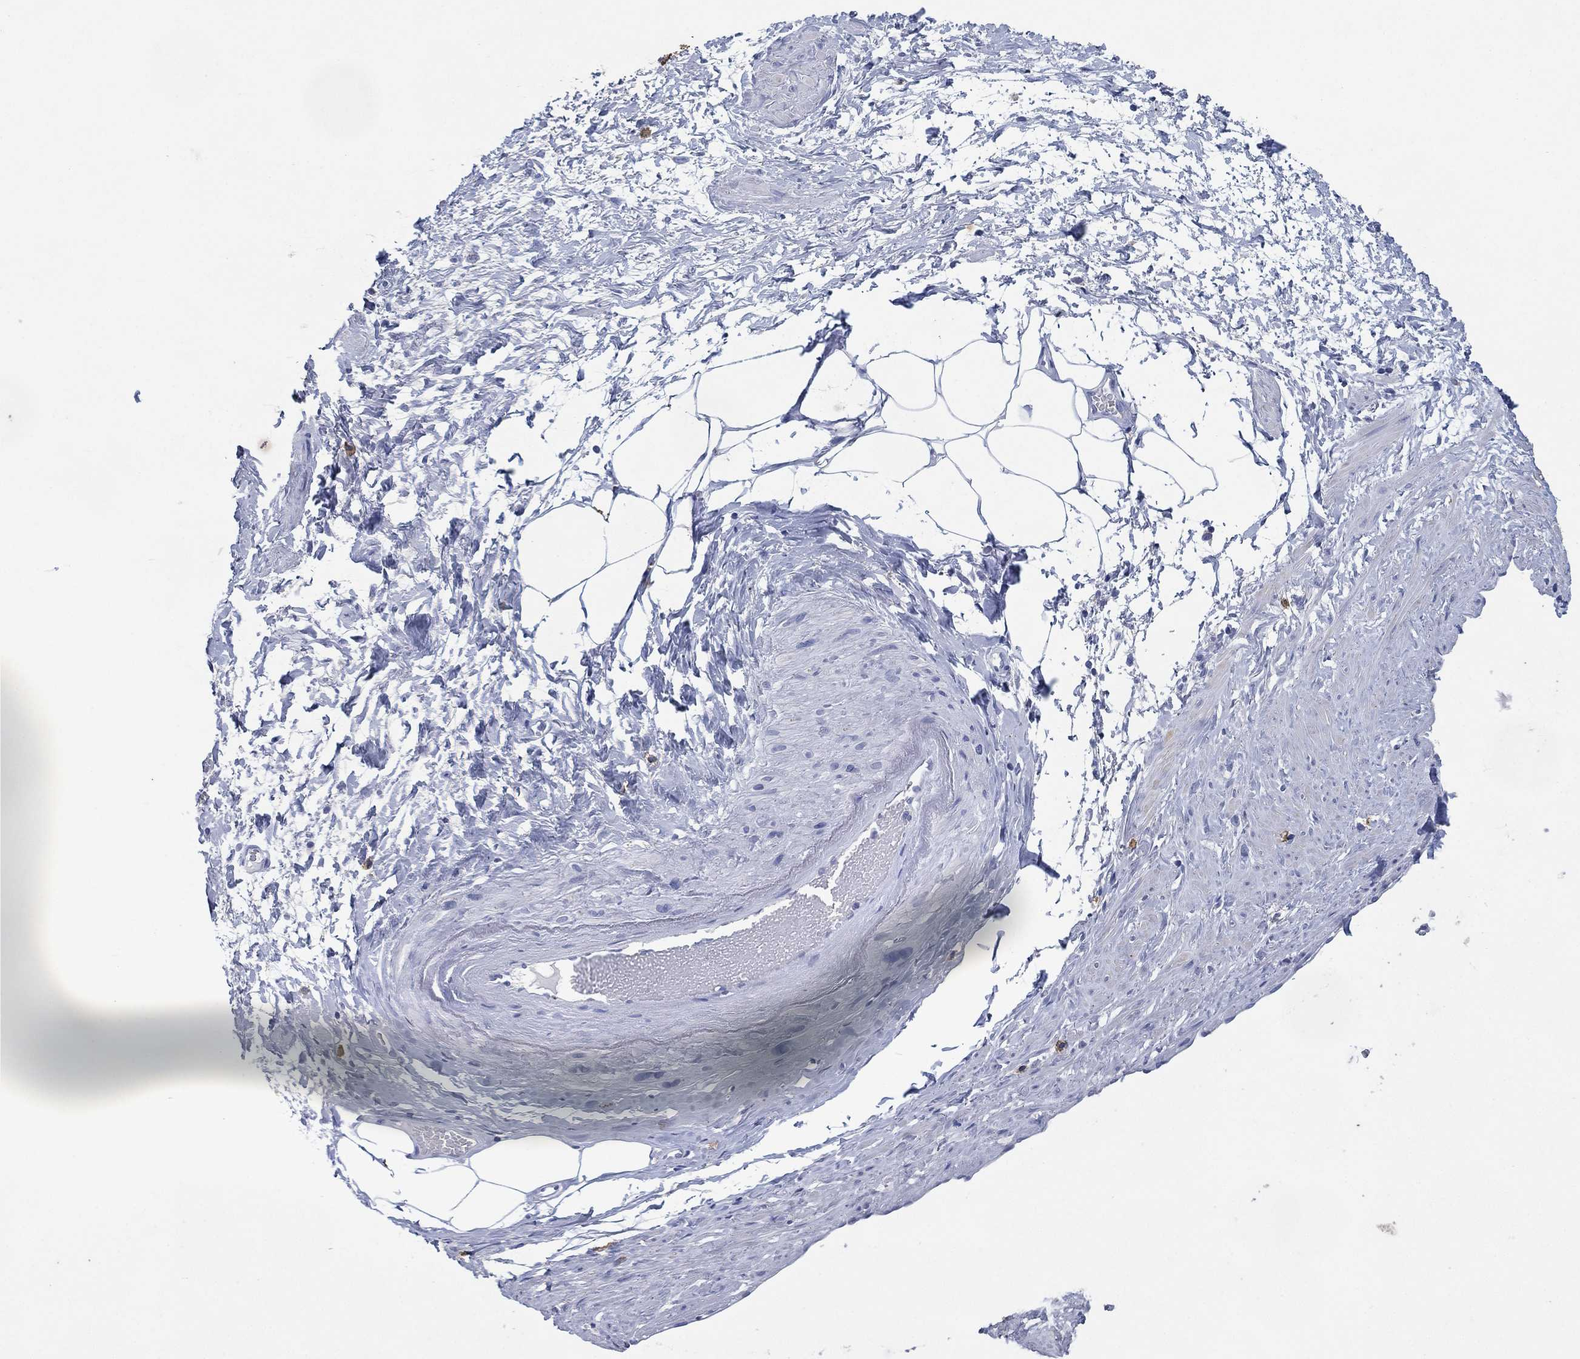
{"staining": {"intensity": "negative", "quantity": "none", "location": "none"}, "tissue": "adipose tissue", "cell_type": "Adipocytes", "image_type": "normal", "snomed": [{"axis": "morphology", "description": "Normal tissue, NOS"}, {"axis": "topography", "description": "Prostate"}, {"axis": "topography", "description": "Peripheral nerve tissue"}], "caption": "The histopathology image shows no significant staining in adipocytes of adipose tissue.", "gene": "FSCN2", "patient": {"sex": "male", "age": 57}}